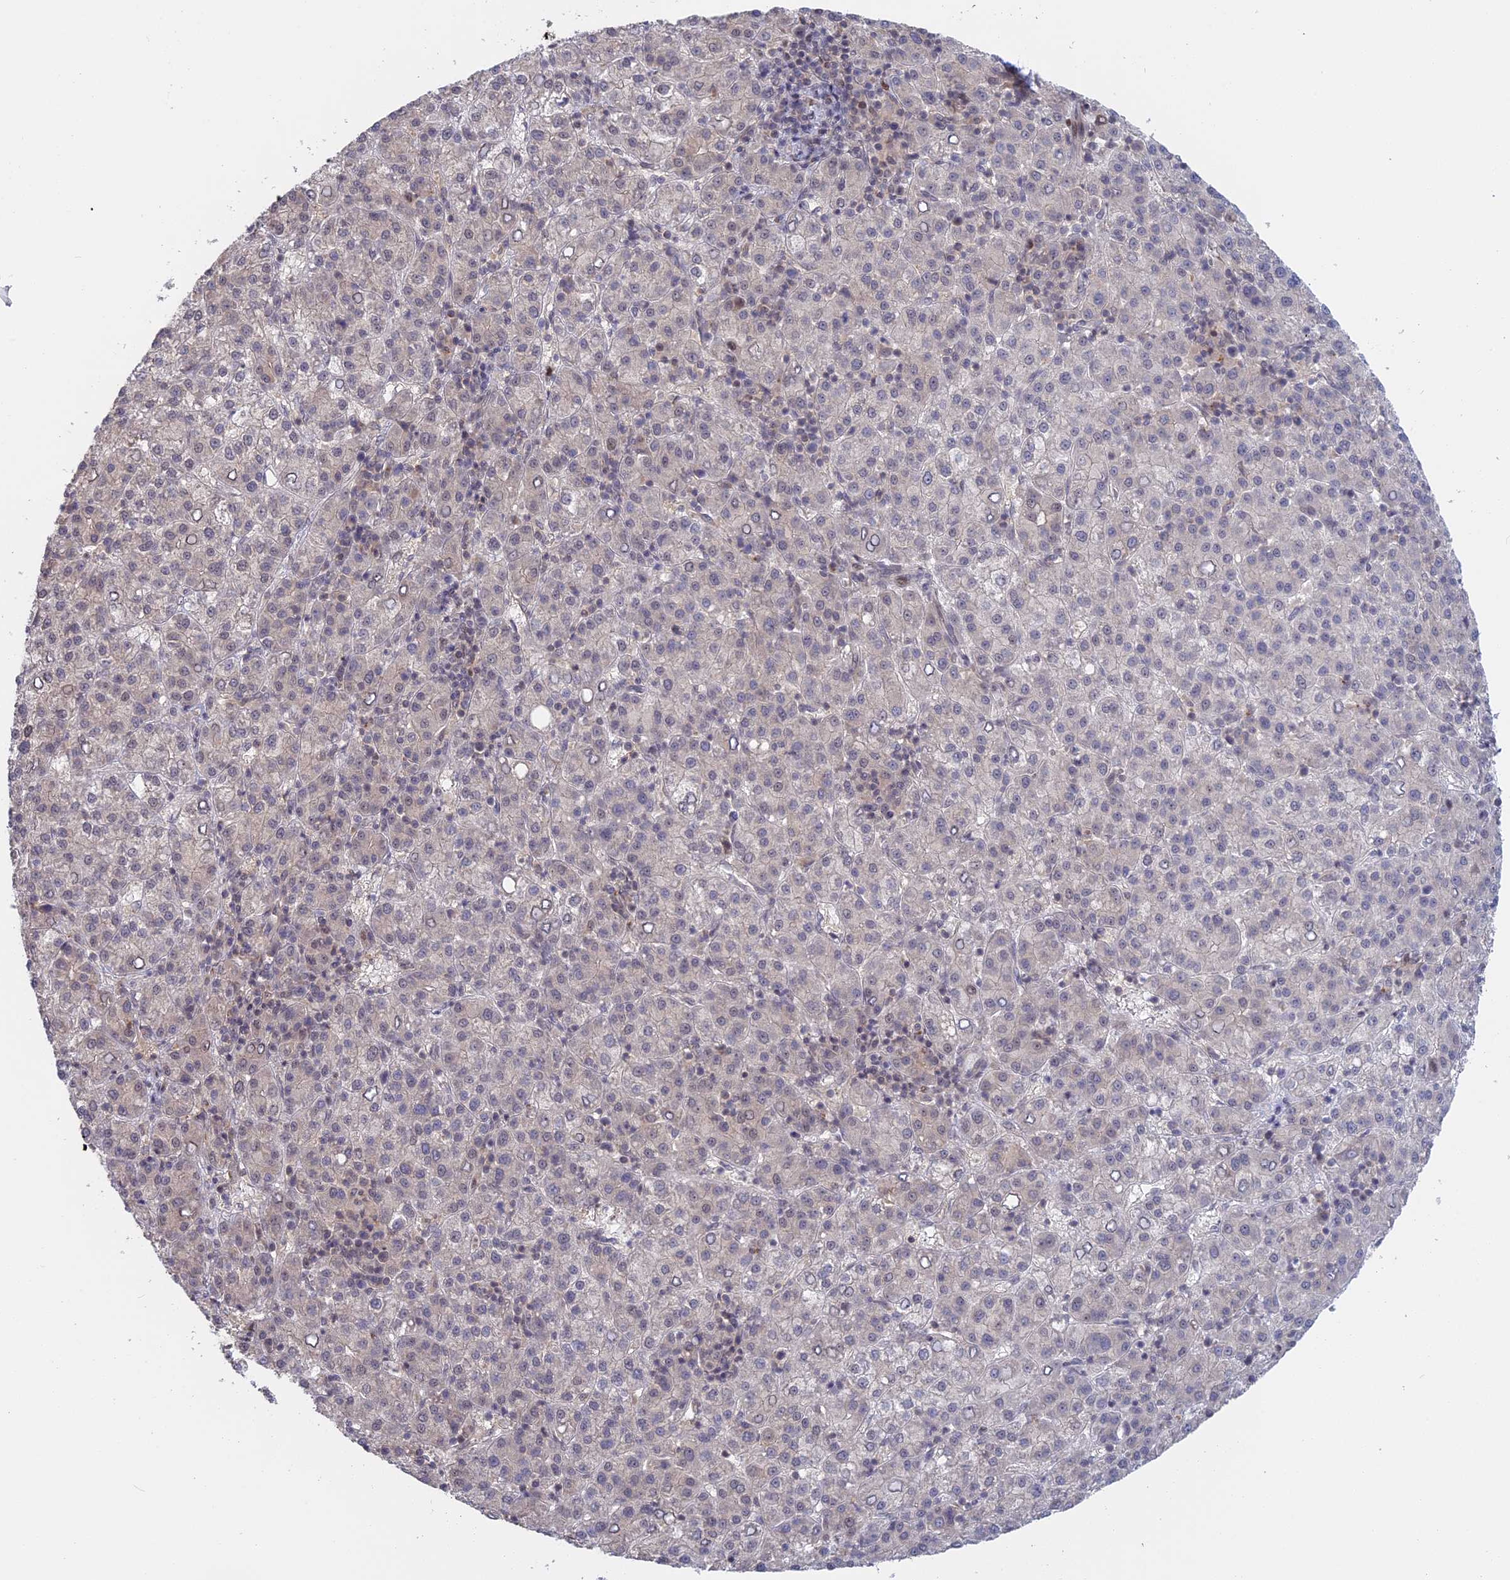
{"staining": {"intensity": "negative", "quantity": "none", "location": "none"}, "tissue": "liver cancer", "cell_type": "Tumor cells", "image_type": "cancer", "snomed": [{"axis": "morphology", "description": "Carcinoma, Hepatocellular, NOS"}, {"axis": "topography", "description": "Liver"}], "caption": "Tumor cells show no significant staining in liver cancer (hepatocellular carcinoma).", "gene": "GSKIP", "patient": {"sex": "female", "age": 58}}